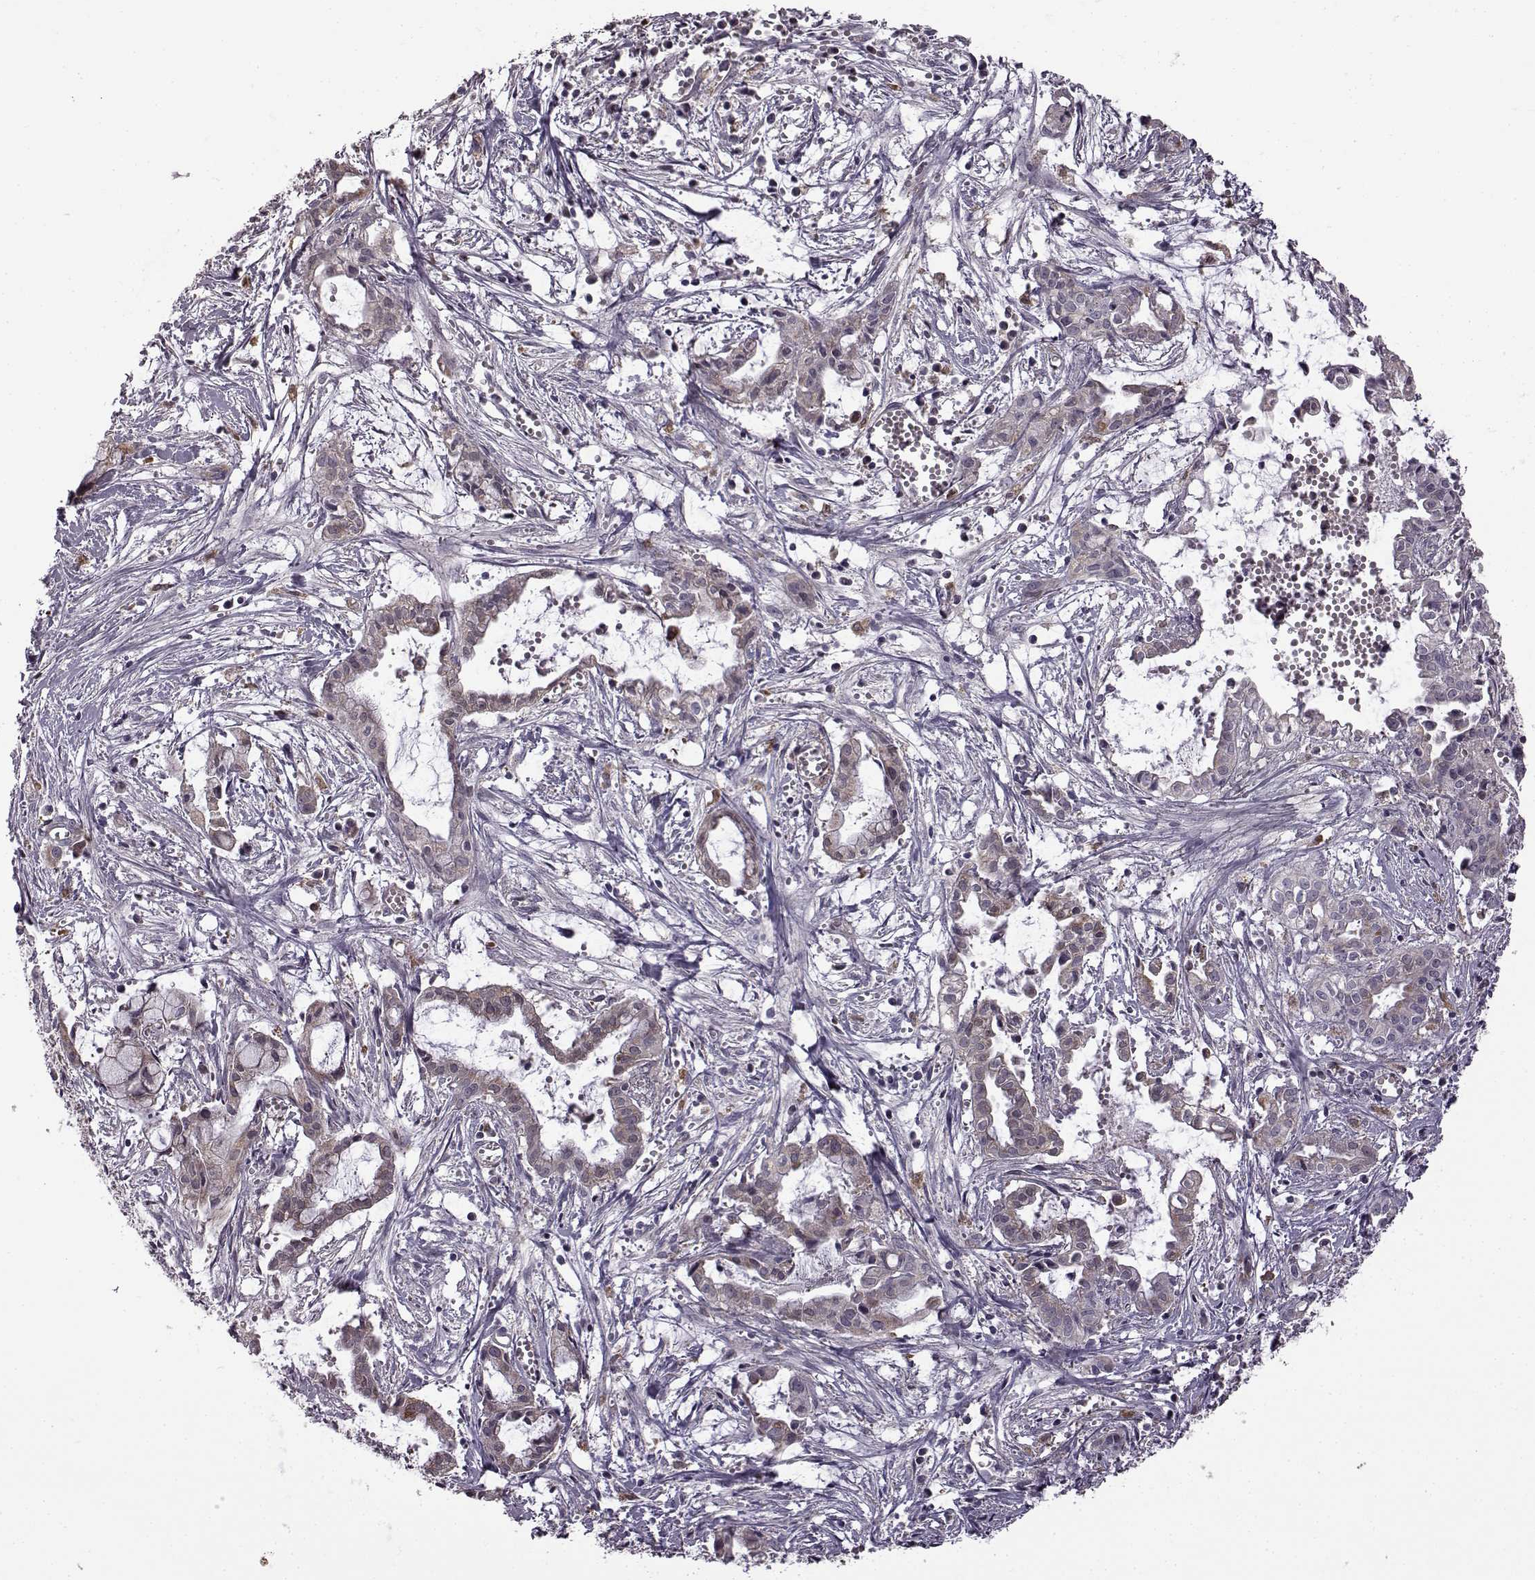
{"staining": {"intensity": "negative", "quantity": "none", "location": "none"}, "tissue": "pancreatic cancer", "cell_type": "Tumor cells", "image_type": "cancer", "snomed": [{"axis": "morphology", "description": "Adenocarcinoma, NOS"}, {"axis": "topography", "description": "Pancreas"}], "caption": "The photomicrograph exhibits no significant positivity in tumor cells of pancreatic adenocarcinoma.", "gene": "B3GNT6", "patient": {"sex": "male", "age": 48}}